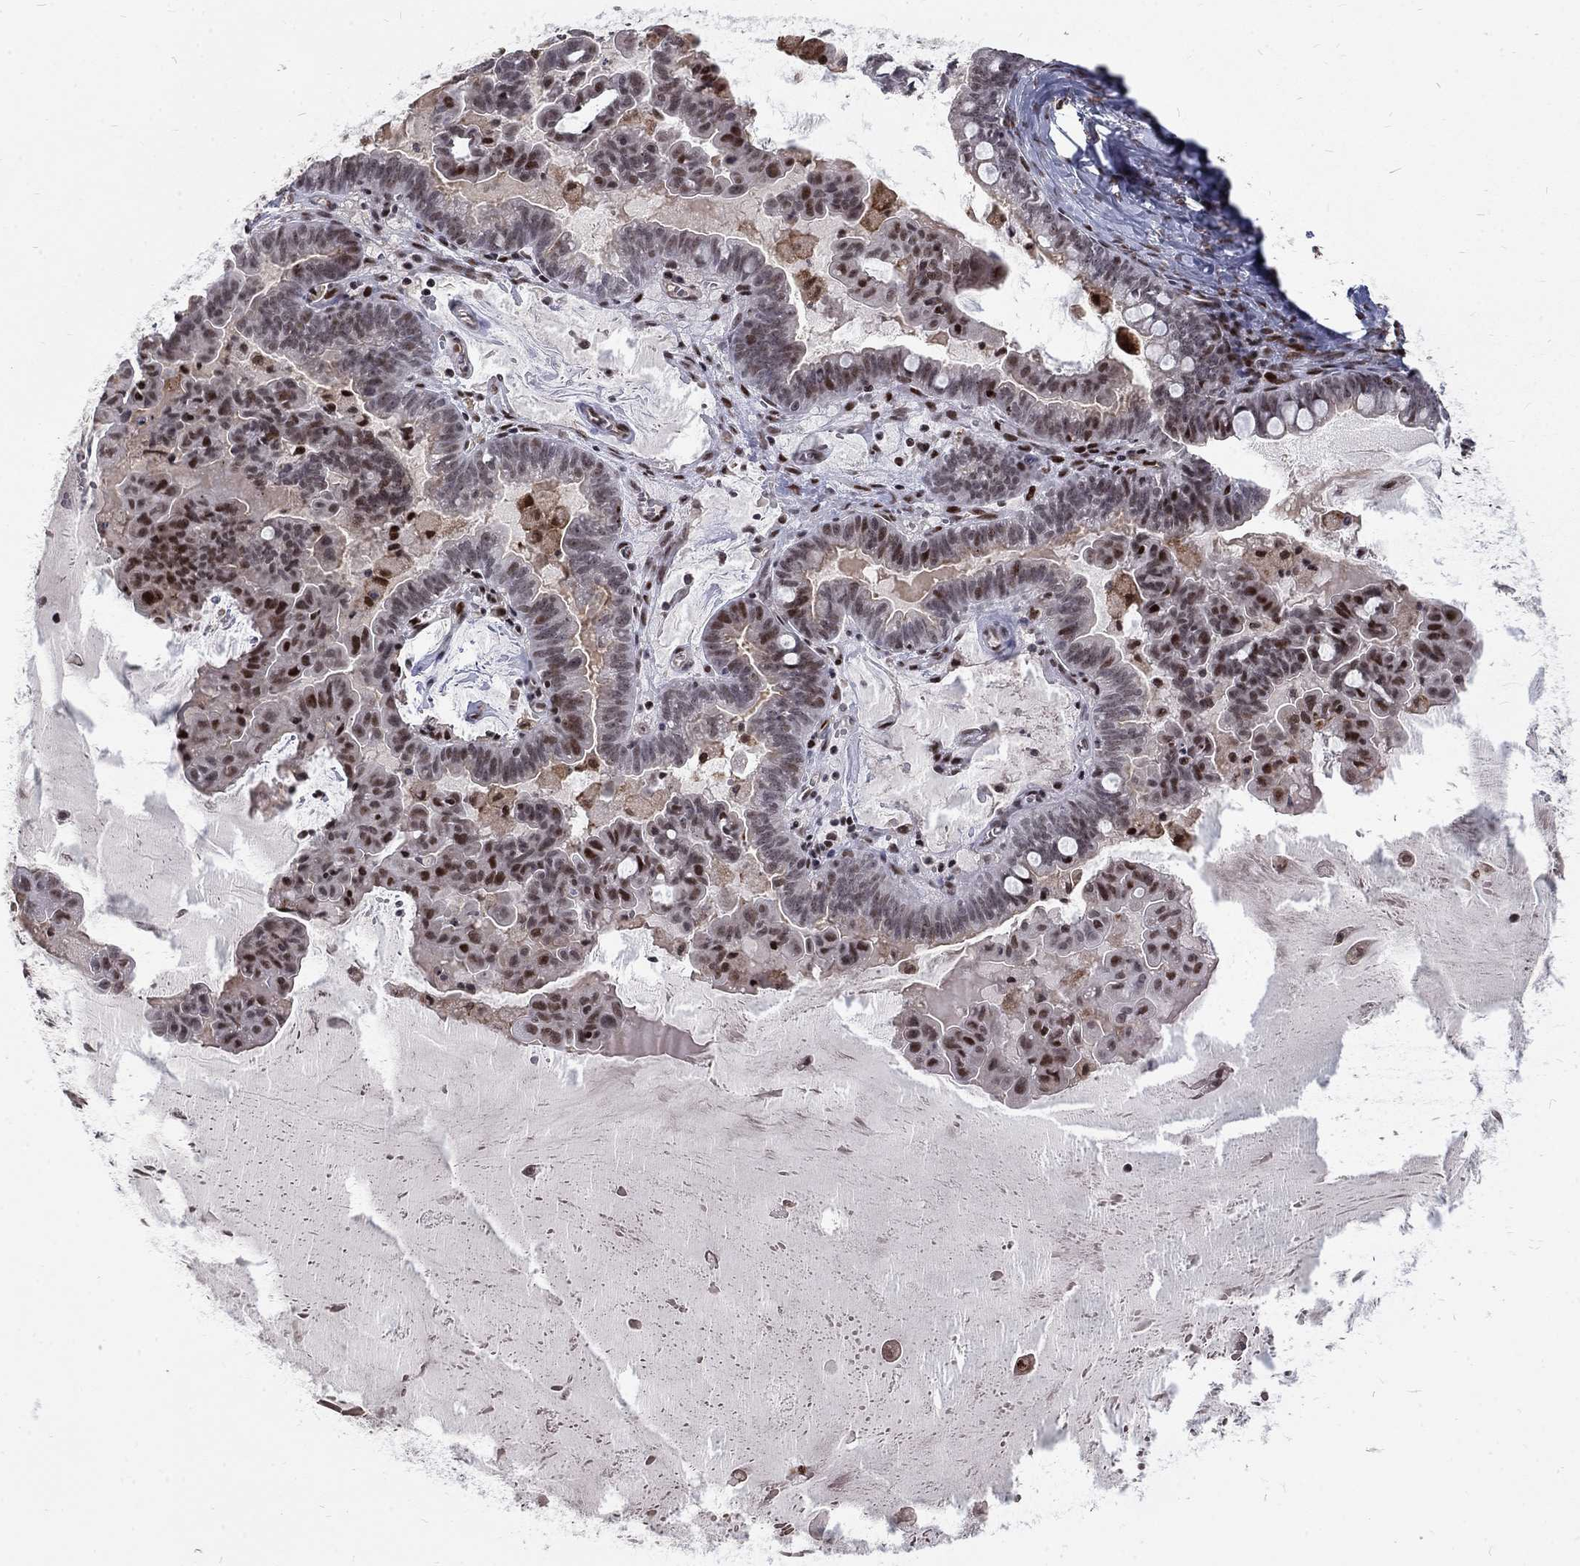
{"staining": {"intensity": "moderate", "quantity": "<25%", "location": "nuclear"}, "tissue": "ovarian cancer", "cell_type": "Tumor cells", "image_type": "cancer", "snomed": [{"axis": "morphology", "description": "Cystadenocarcinoma, mucinous, NOS"}, {"axis": "topography", "description": "Ovary"}], "caption": "Ovarian cancer stained with immunohistochemistry reveals moderate nuclear positivity in approximately <25% of tumor cells.", "gene": "TCEAL1", "patient": {"sex": "female", "age": 63}}